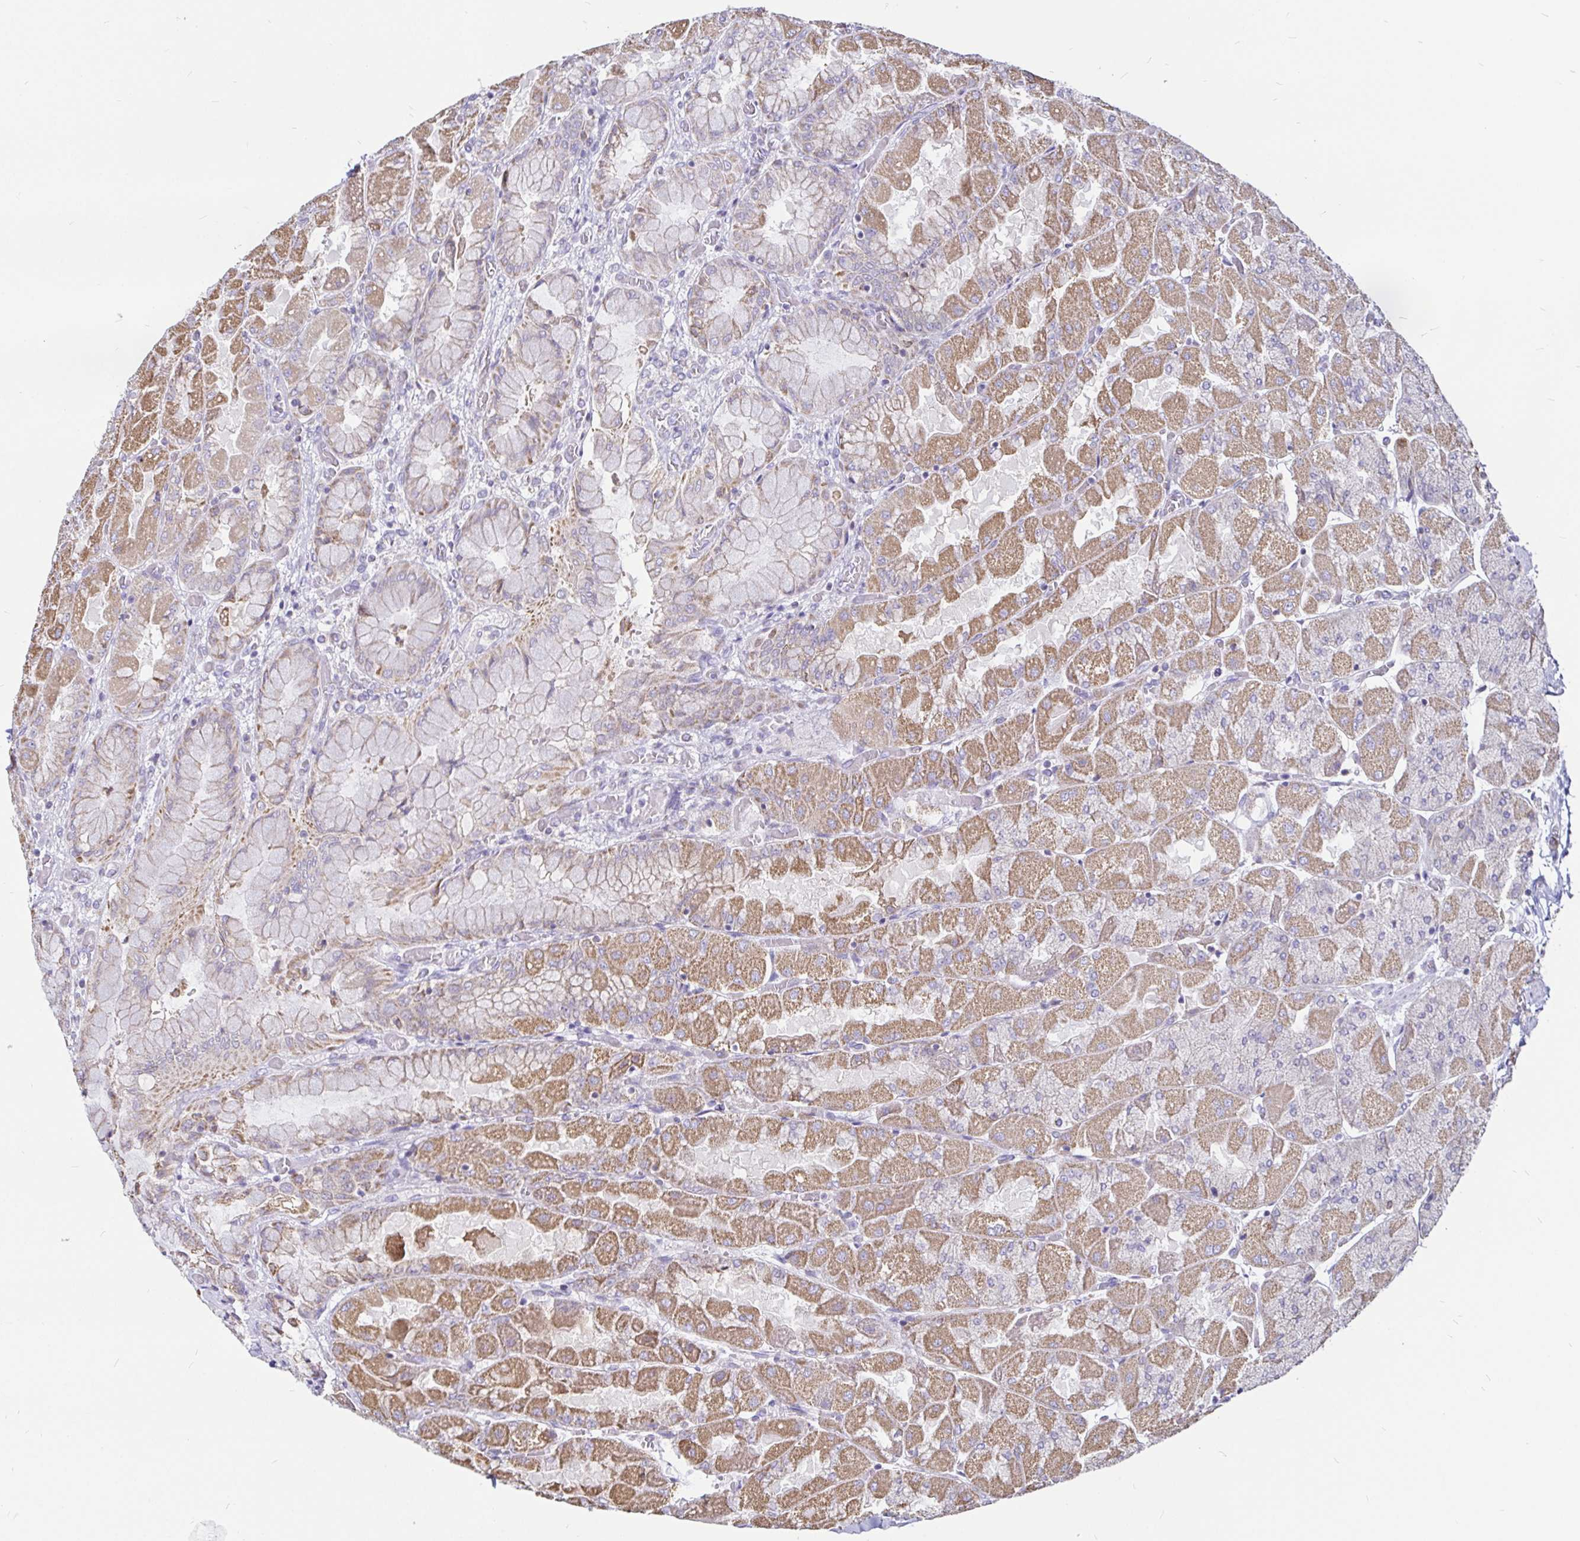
{"staining": {"intensity": "weak", "quantity": "25%-75%", "location": "cytoplasmic/membranous"}, "tissue": "stomach", "cell_type": "Glandular cells", "image_type": "normal", "snomed": [{"axis": "morphology", "description": "Normal tissue, NOS"}, {"axis": "topography", "description": "Stomach"}], "caption": "This is an image of IHC staining of unremarkable stomach, which shows weak staining in the cytoplasmic/membranous of glandular cells.", "gene": "PGAM2", "patient": {"sex": "female", "age": 61}}